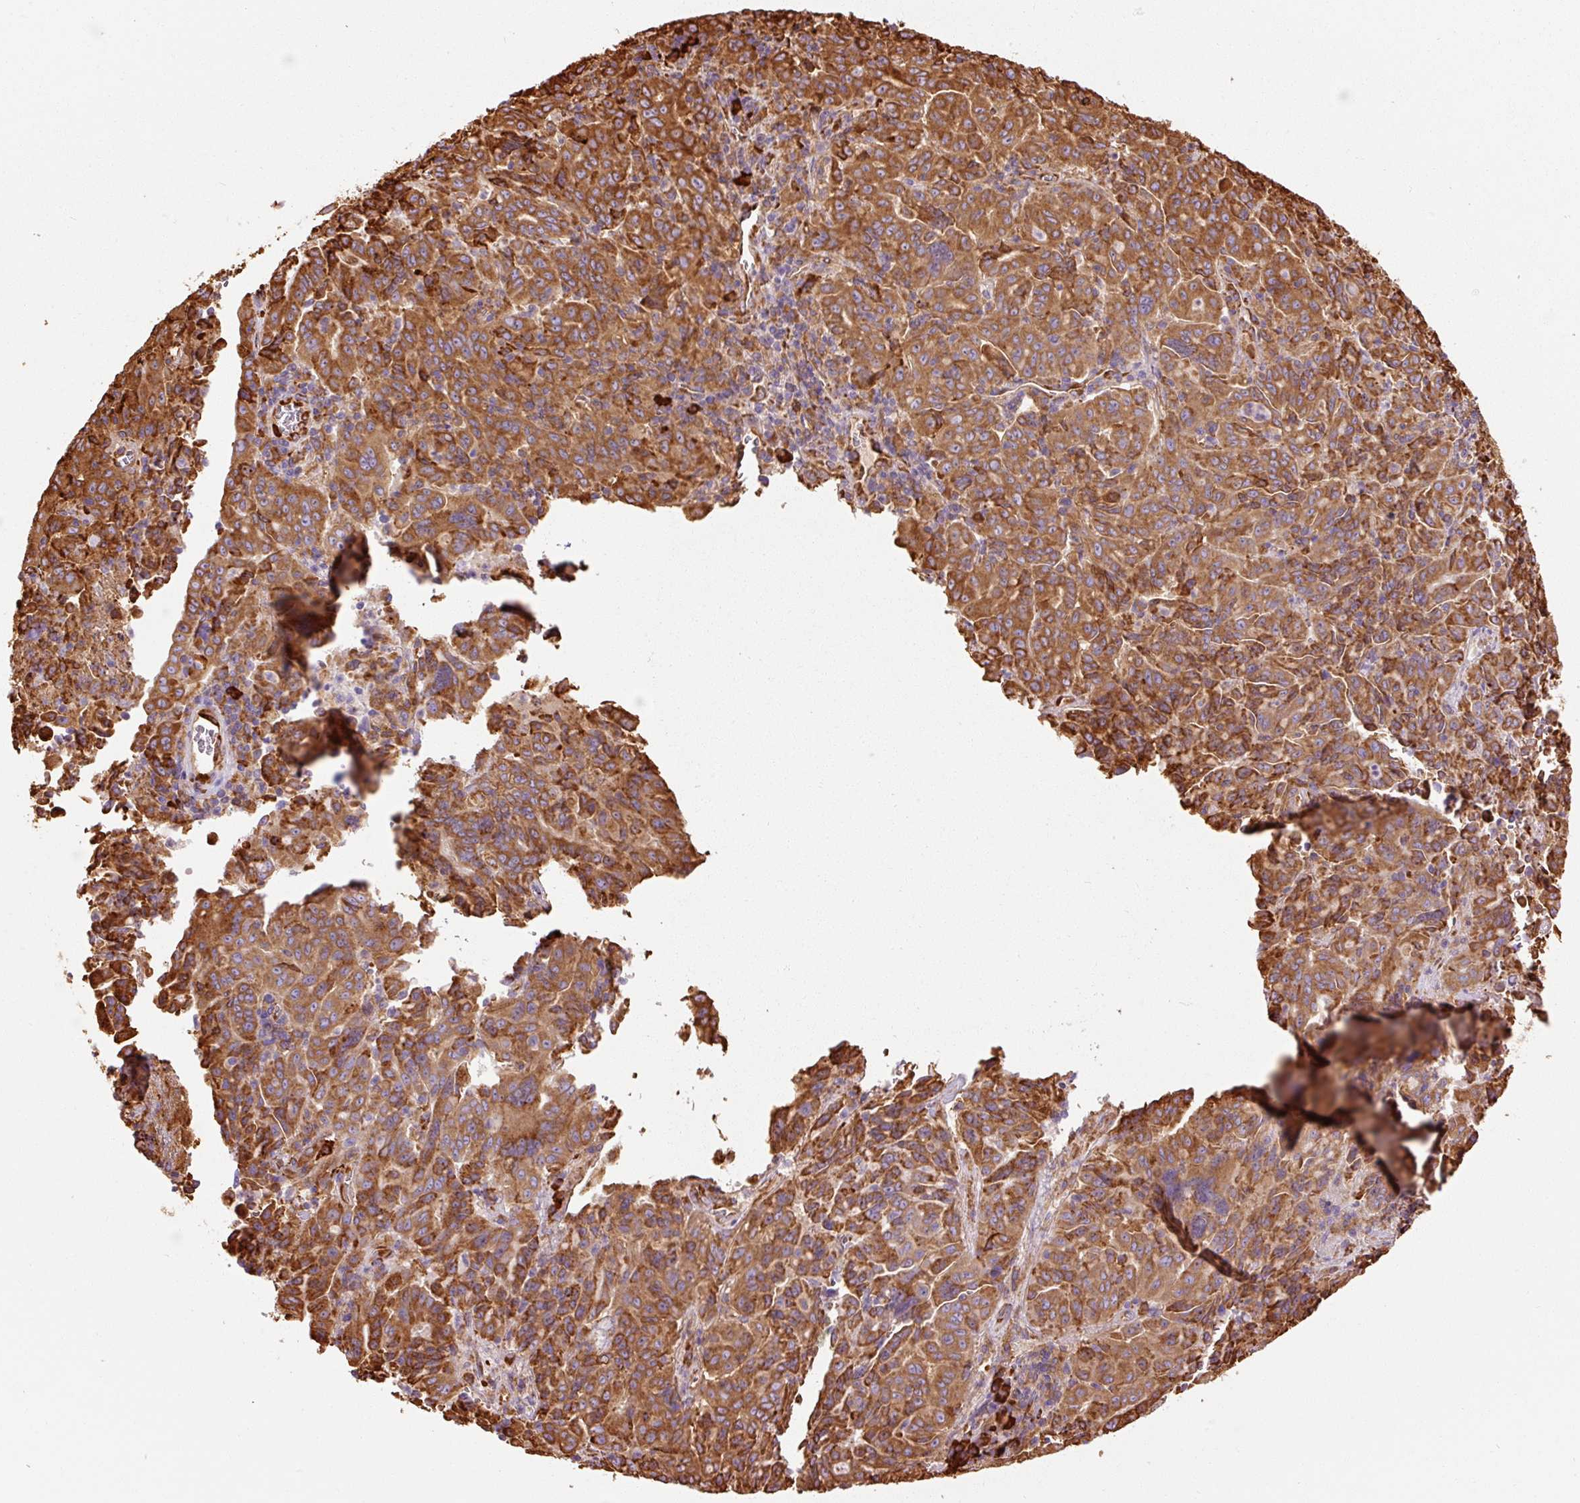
{"staining": {"intensity": "strong", "quantity": ">75%", "location": "cytoplasmic/membranous"}, "tissue": "pancreatic cancer", "cell_type": "Tumor cells", "image_type": "cancer", "snomed": [{"axis": "morphology", "description": "Adenocarcinoma, NOS"}, {"axis": "topography", "description": "Pancreas"}], "caption": "Protein expression analysis of adenocarcinoma (pancreatic) demonstrates strong cytoplasmic/membranous expression in about >75% of tumor cells.", "gene": "KLC1", "patient": {"sex": "male", "age": 63}}